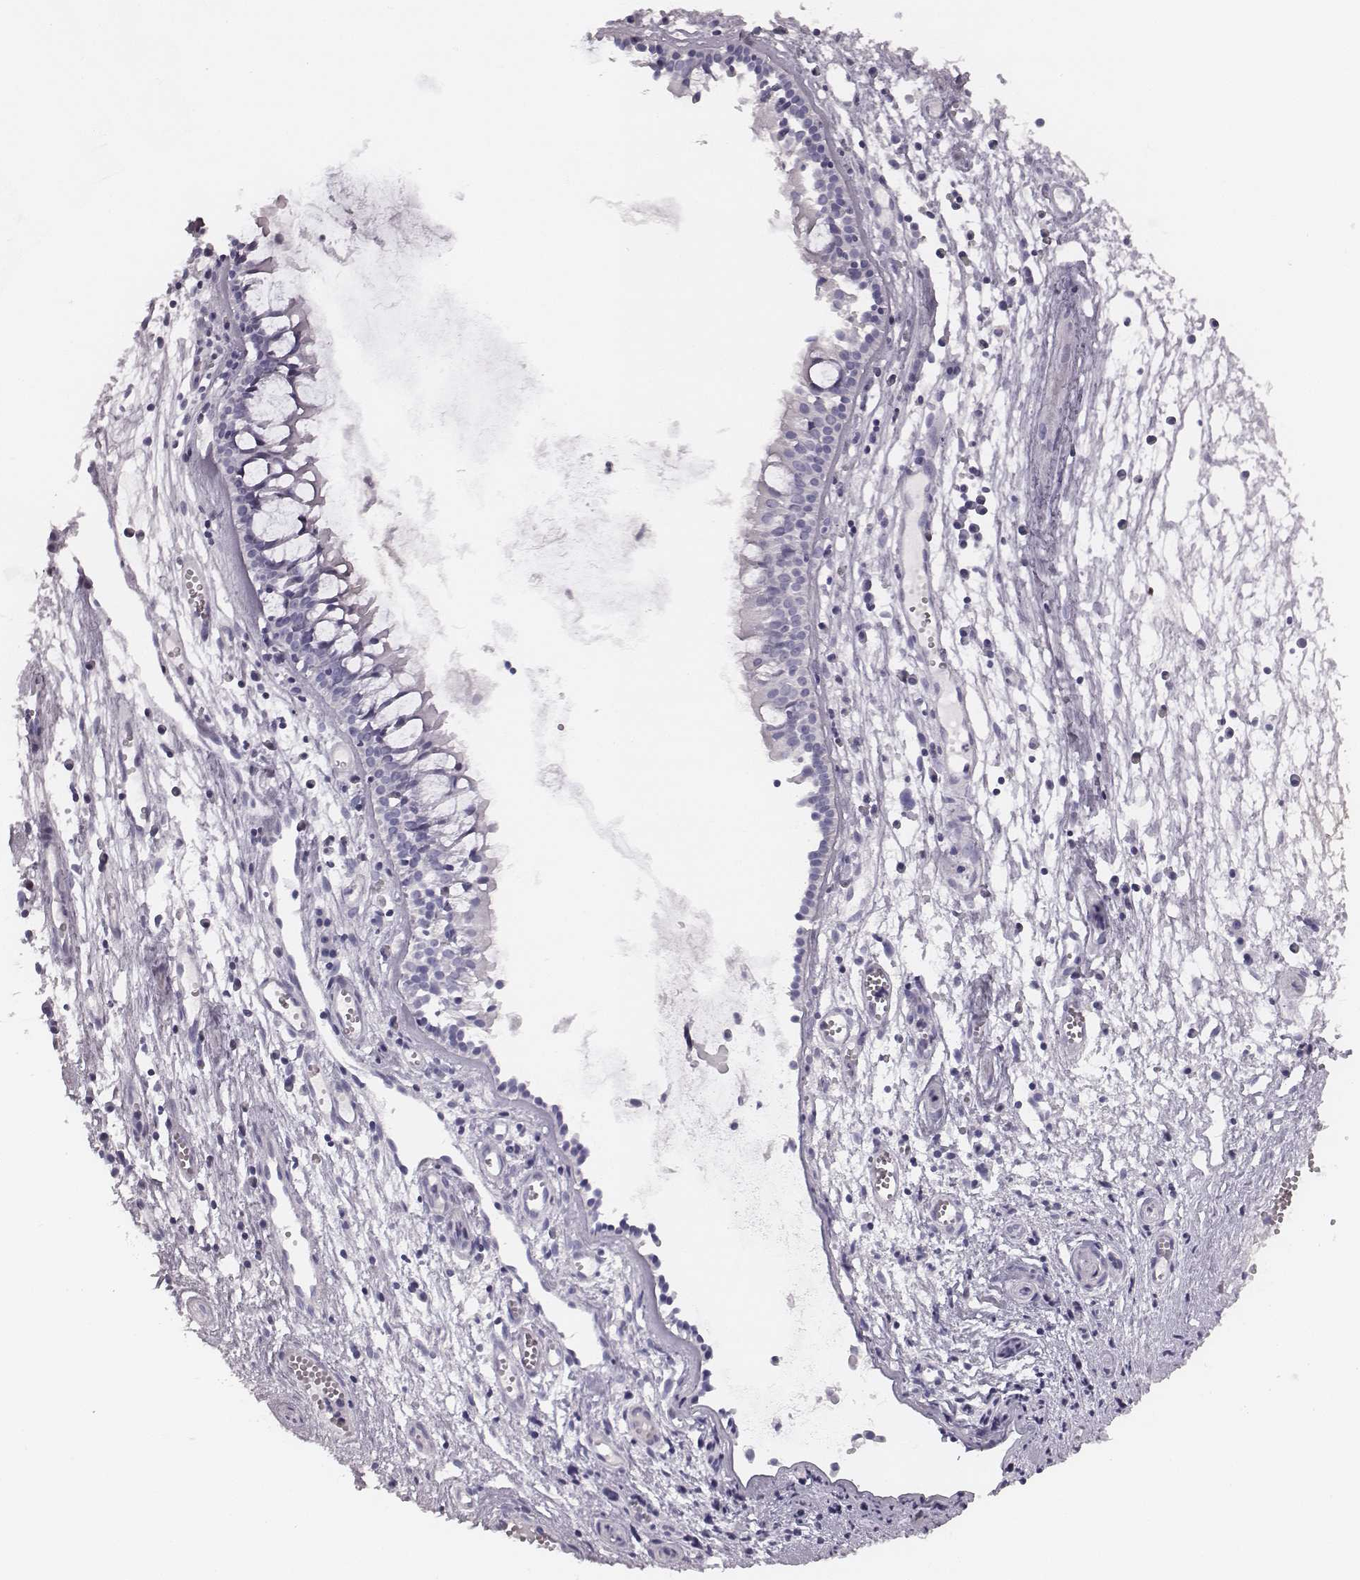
{"staining": {"intensity": "negative", "quantity": "none", "location": "none"}, "tissue": "nasopharynx", "cell_type": "Respiratory epithelial cells", "image_type": "normal", "snomed": [{"axis": "morphology", "description": "Normal tissue, NOS"}, {"axis": "topography", "description": "Nasopharynx"}], "caption": "Micrograph shows no significant protein expression in respiratory epithelial cells of unremarkable nasopharynx. Nuclei are stained in blue.", "gene": "CSH1", "patient": {"sex": "male", "age": 31}}